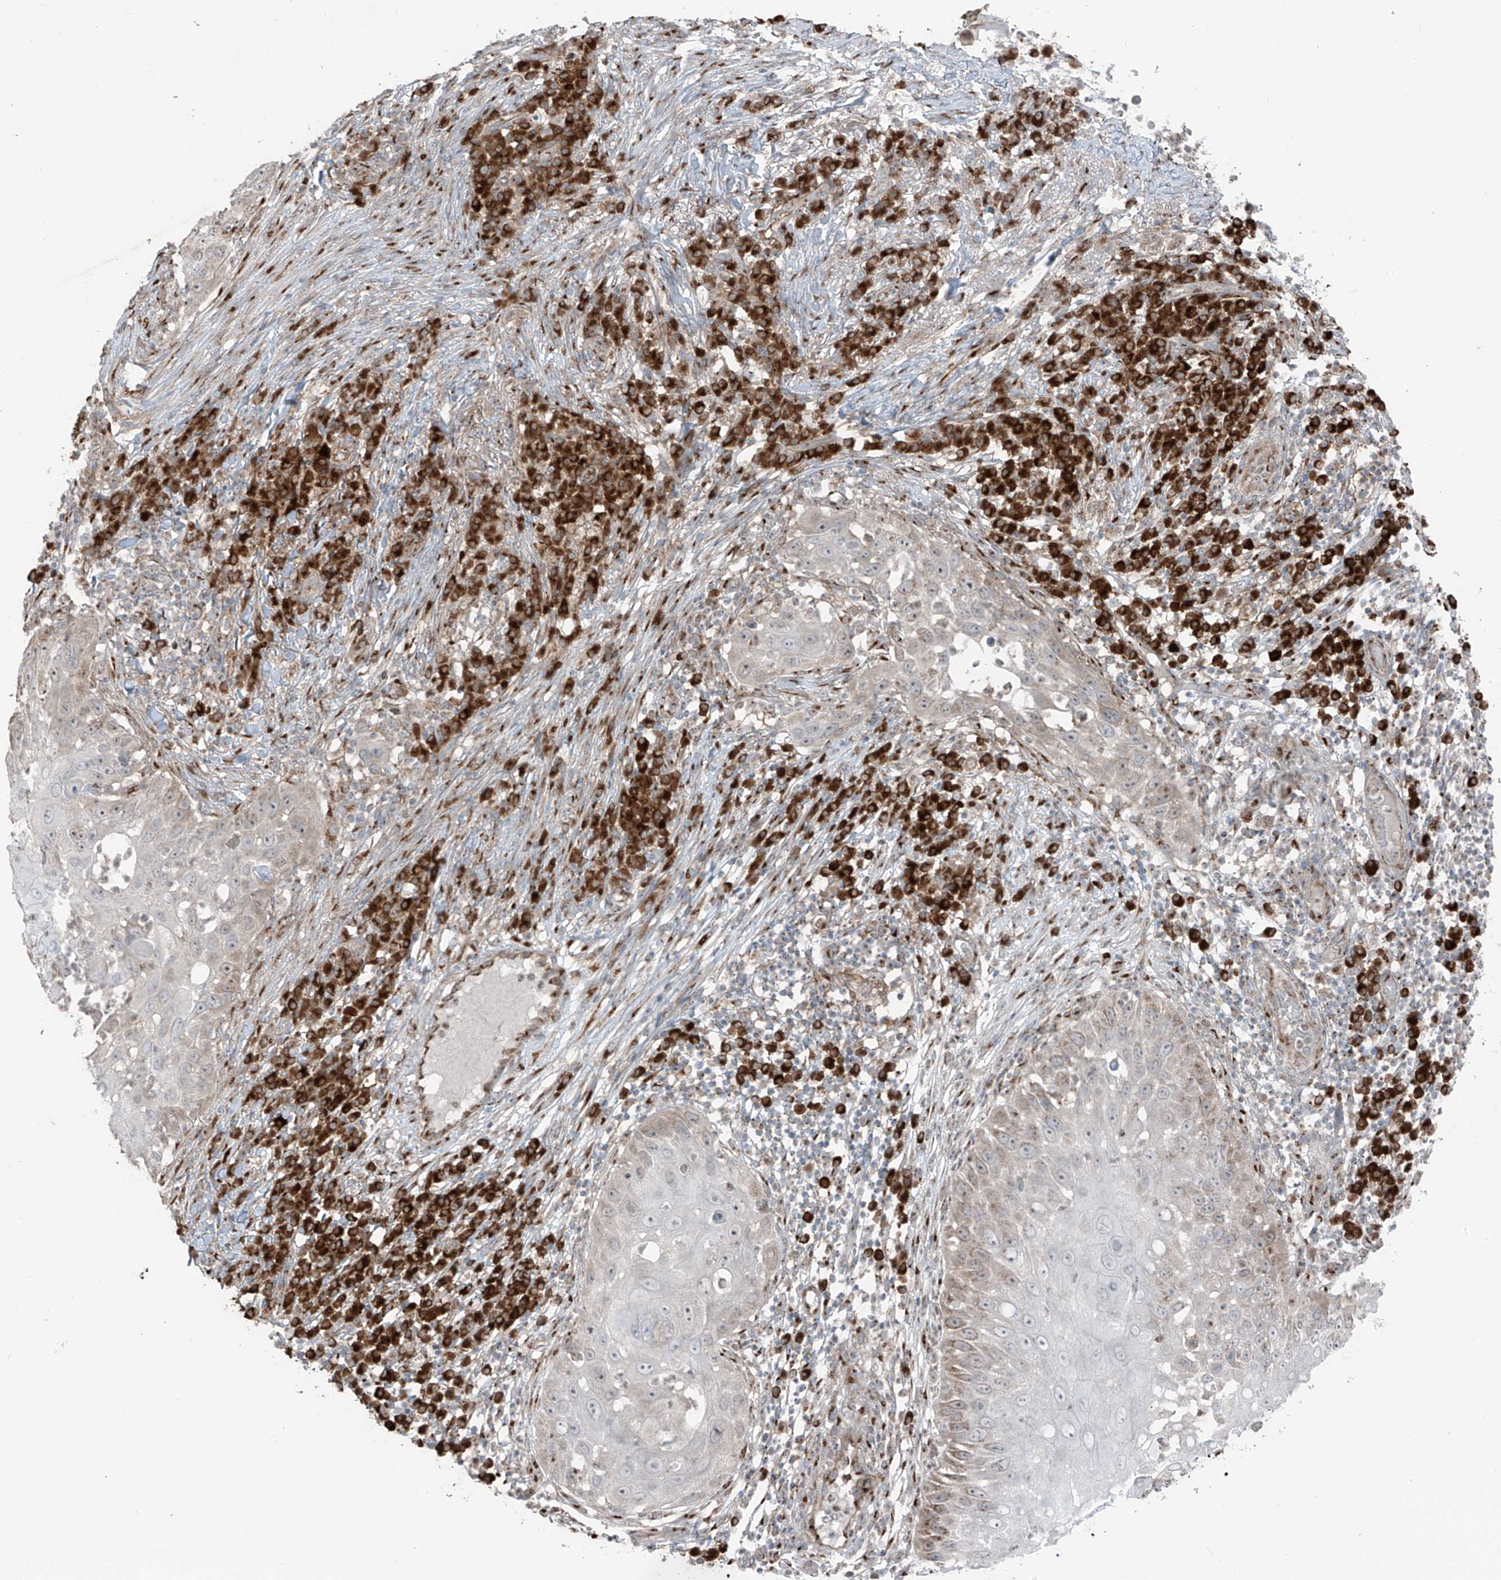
{"staining": {"intensity": "weak", "quantity": "<25%", "location": "cytoplasmic/membranous"}, "tissue": "skin cancer", "cell_type": "Tumor cells", "image_type": "cancer", "snomed": [{"axis": "morphology", "description": "Squamous cell carcinoma, NOS"}, {"axis": "topography", "description": "Skin"}], "caption": "DAB immunohistochemical staining of skin cancer exhibits no significant expression in tumor cells. (DAB immunohistochemistry, high magnification).", "gene": "ERLEC1", "patient": {"sex": "female", "age": 44}}